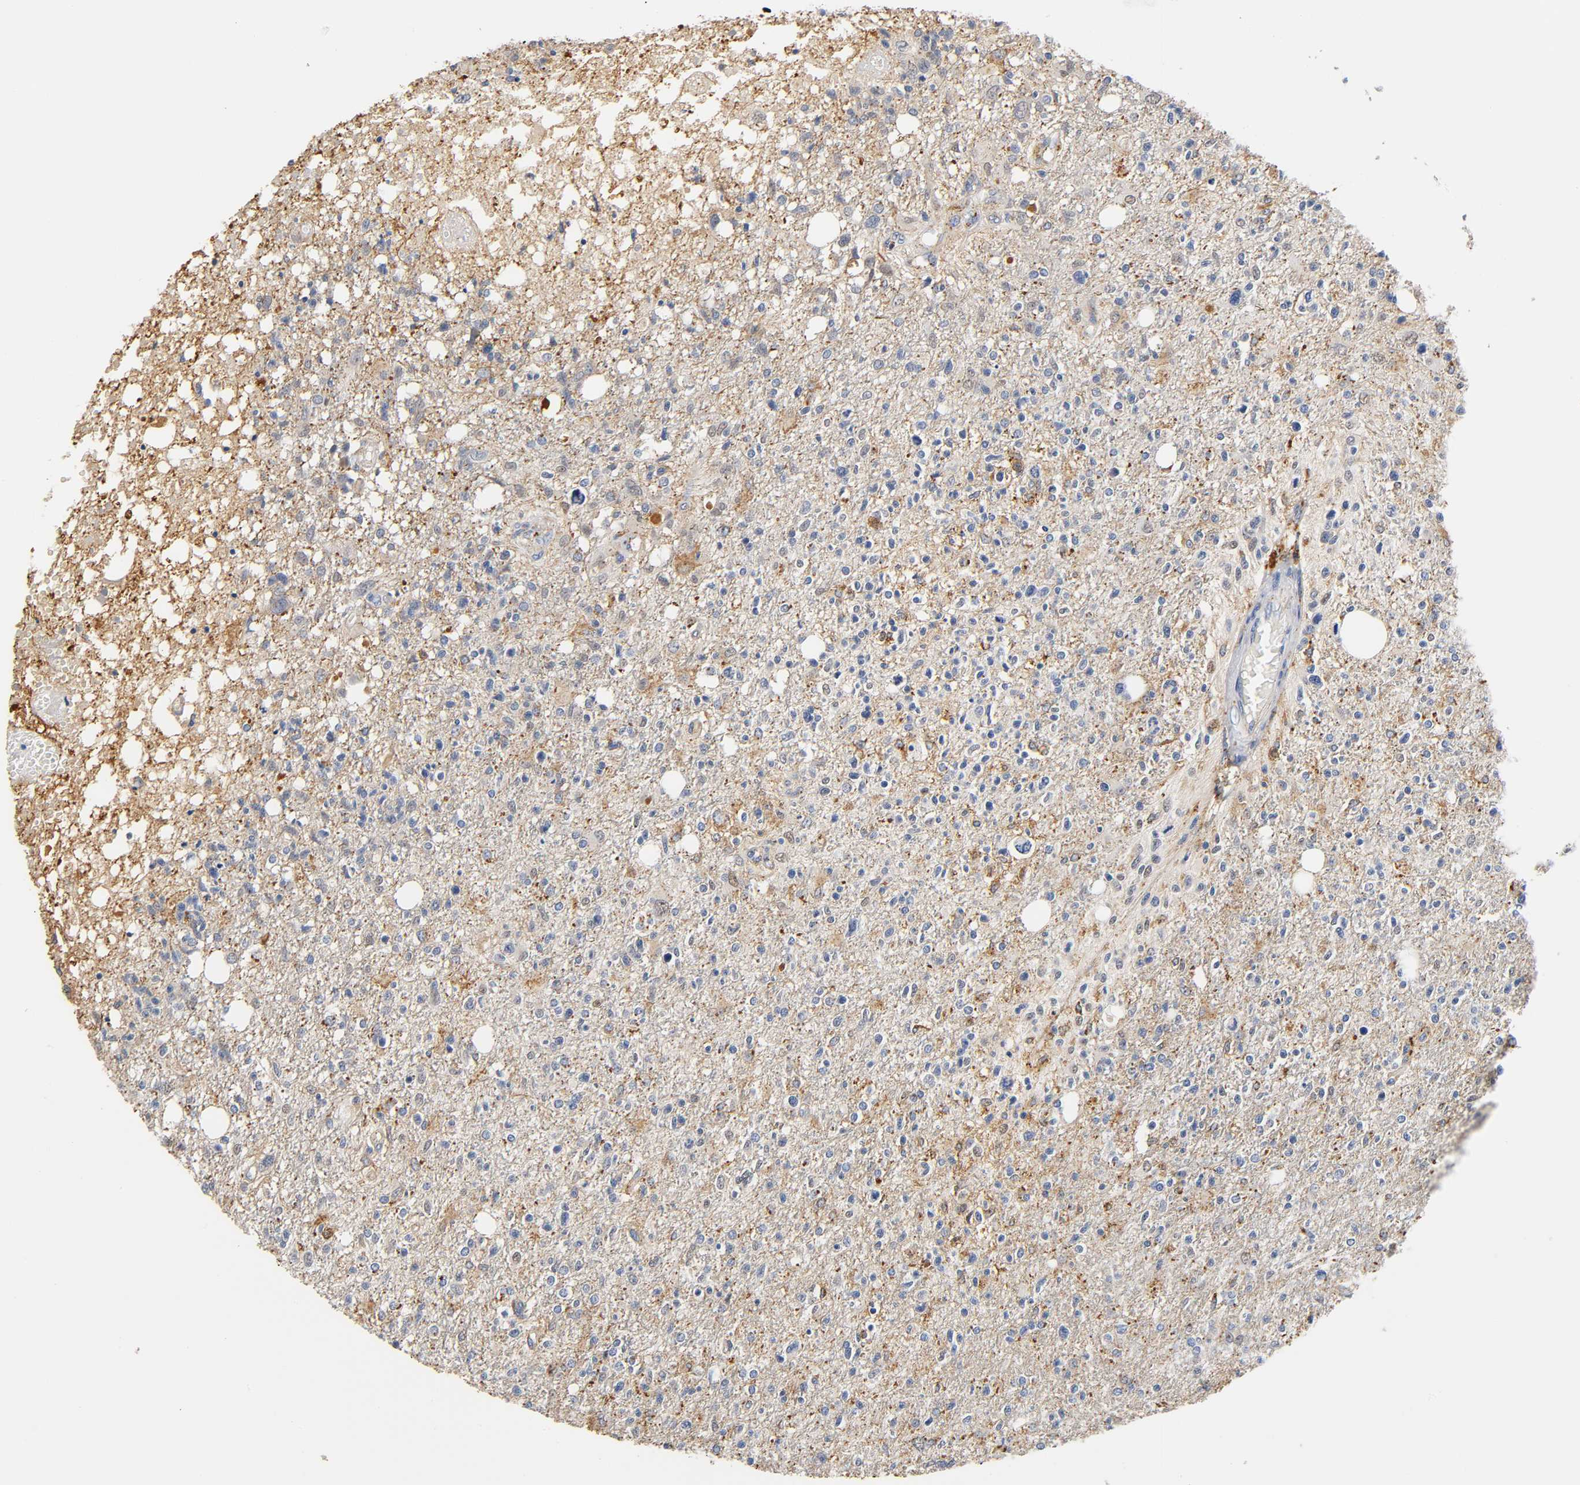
{"staining": {"intensity": "weak", "quantity": "25%-75%", "location": "cytoplasmic/membranous,nuclear"}, "tissue": "glioma", "cell_type": "Tumor cells", "image_type": "cancer", "snomed": [{"axis": "morphology", "description": "Glioma, malignant, High grade"}, {"axis": "topography", "description": "Cerebral cortex"}], "caption": "This is a micrograph of immunohistochemistry (IHC) staining of glioma, which shows weak expression in the cytoplasmic/membranous and nuclear of tumor cells.", "gene": "UCKL1", "patient": {"sex": "male", "age": 76}}